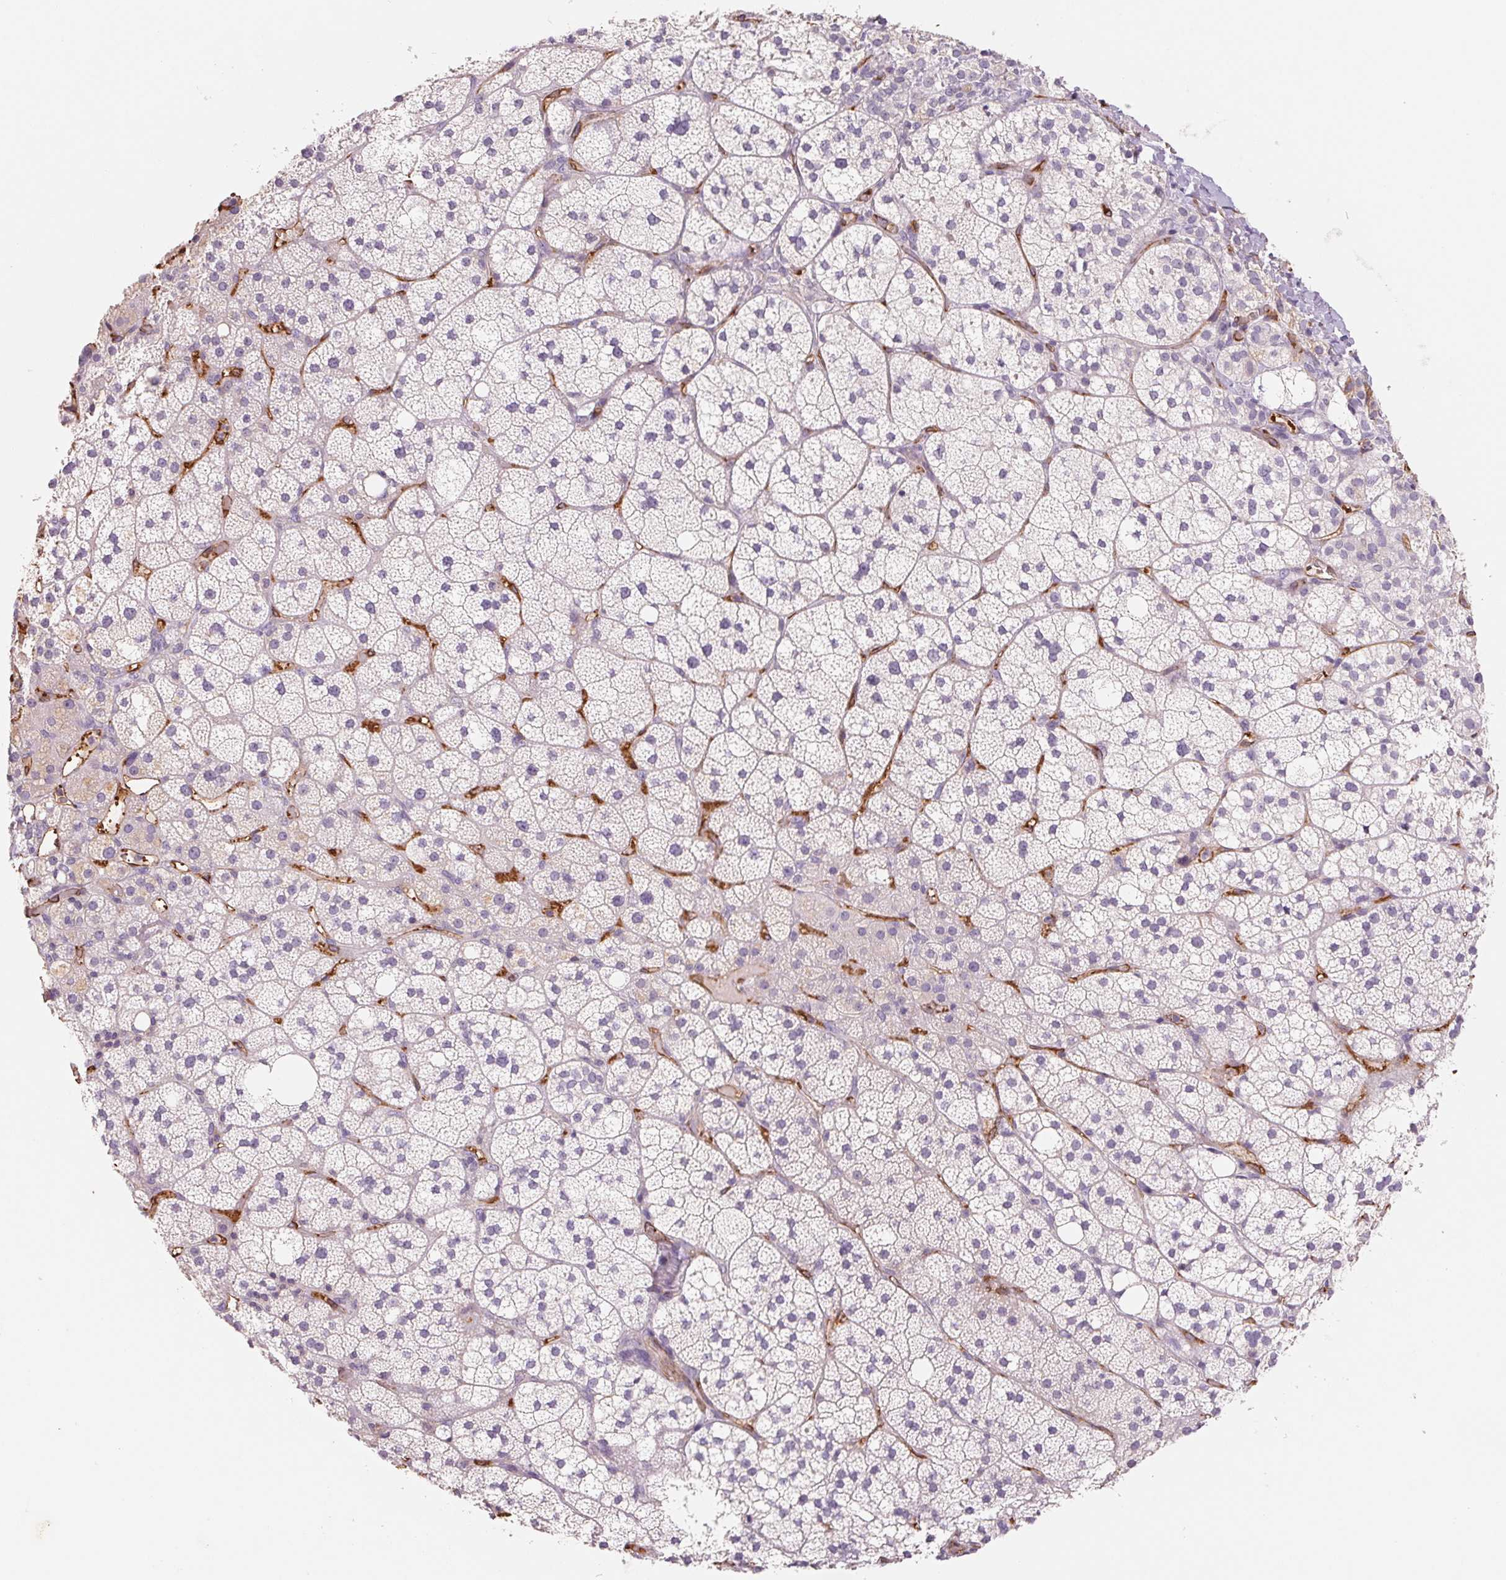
{"staining": {"intensity": "negative", "quantity": "none", "location": "none"}, "tissue": "adrenal gland", "cell_type": "Glandular cells", "image_type": "normal", "snomed": [{"axis": "morphology", "description": "Normal tissue, NOS"}, {"axis": "topography", "description": "Adrenal gland"}], "caption": "The micrograph displays no significant positivity in glandular cells of adrenal gland.", "gene": "ANKRD13B", "patient": {"sex": "male", "age": 53}}